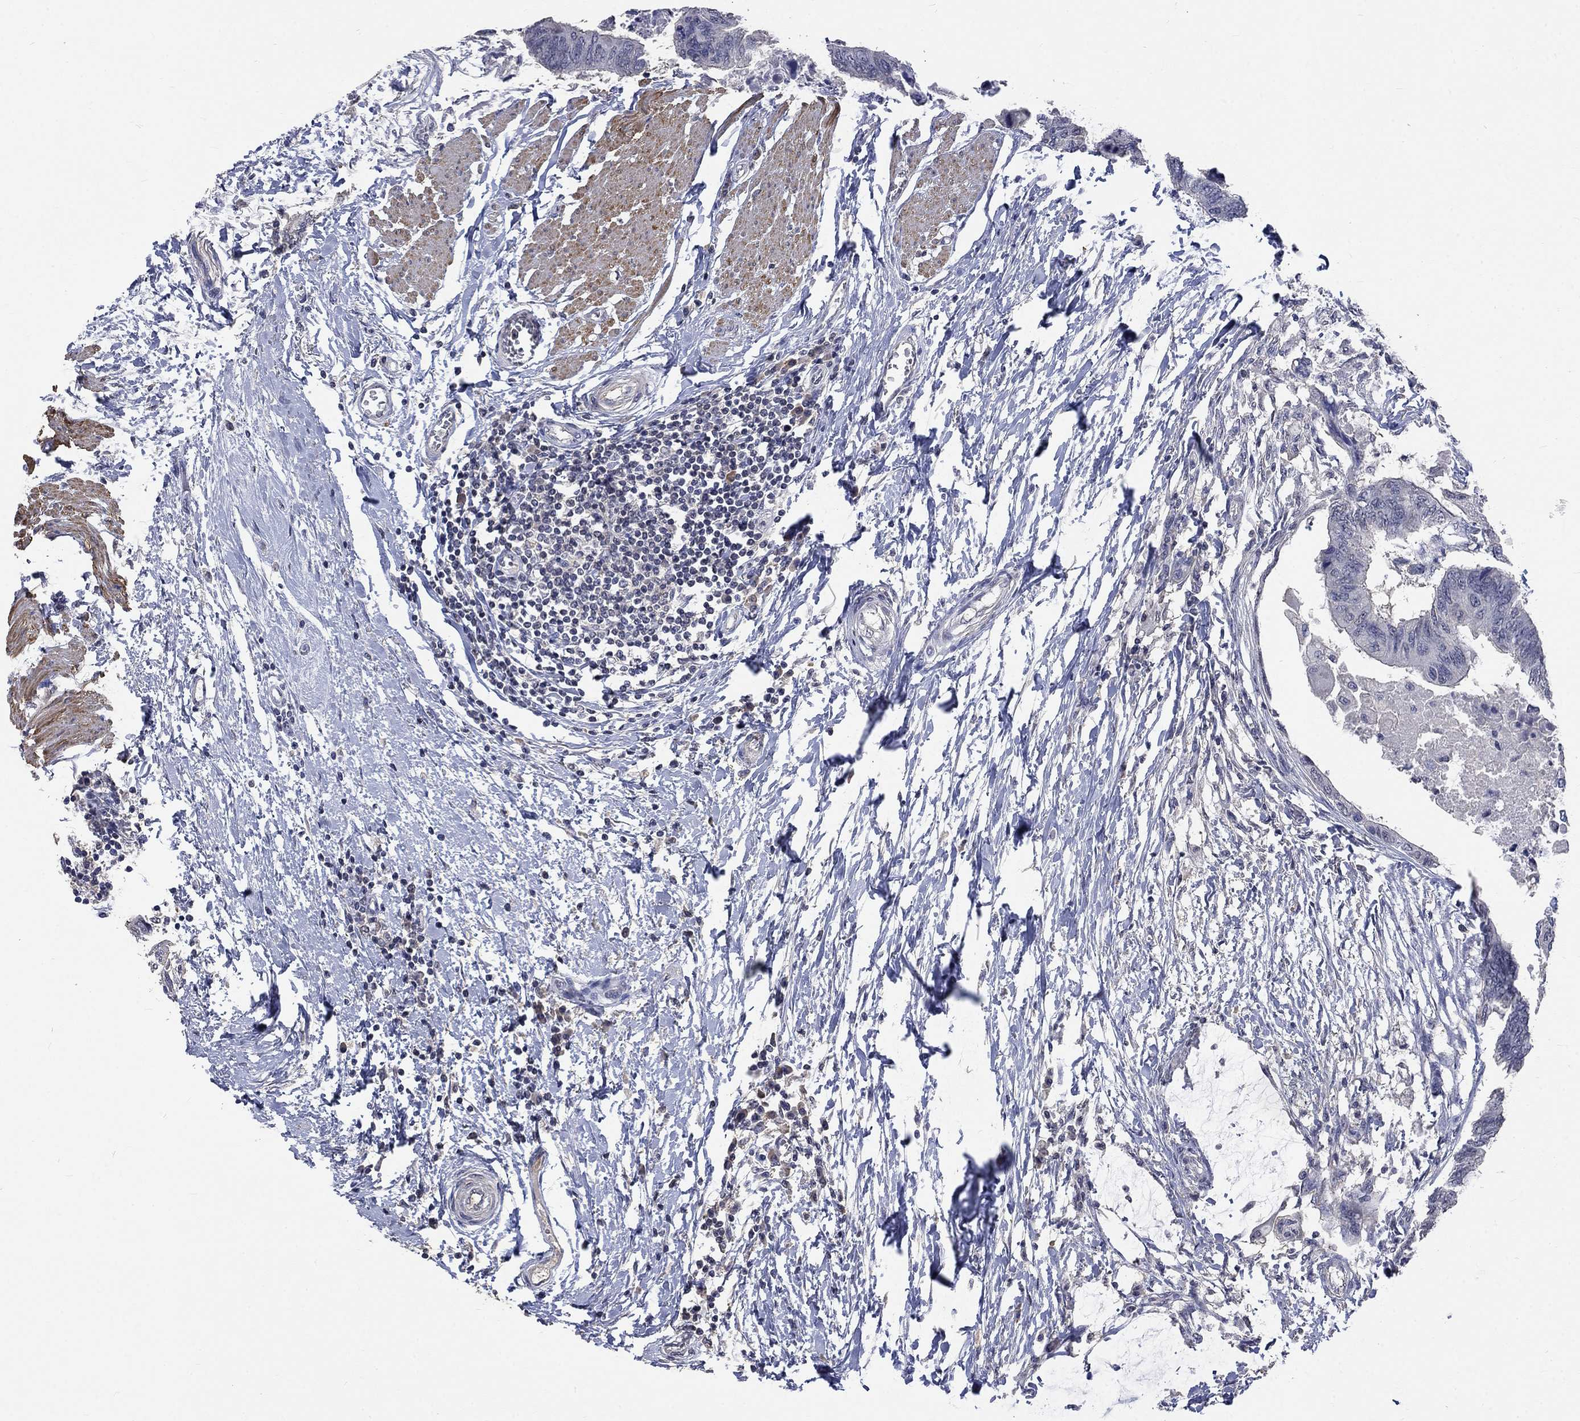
{"staining": {"intensity": "negative", "quantity": "none", "location": "none"}, "tissue": "colorectal cancer", "cell_type": "Tumor cells", "image_type": "cancer", "snomed": [{"axis": "morphology", "description": "Normal tissue, NOS"}, {"axis": "morphology", "description": "Adenocarcinoma, NOS"}, {"axis": "topography", "description": "Rectum"}, {"axis": "topography", "description": "Peripheral nerve tissue"}], "caption": "Immunohistochemical staining of human colorectal cancer demonstrates no significant staining in tumor cells.", "gene": "ZBTB18", "patient": {"sex": "male", "age": 92}}